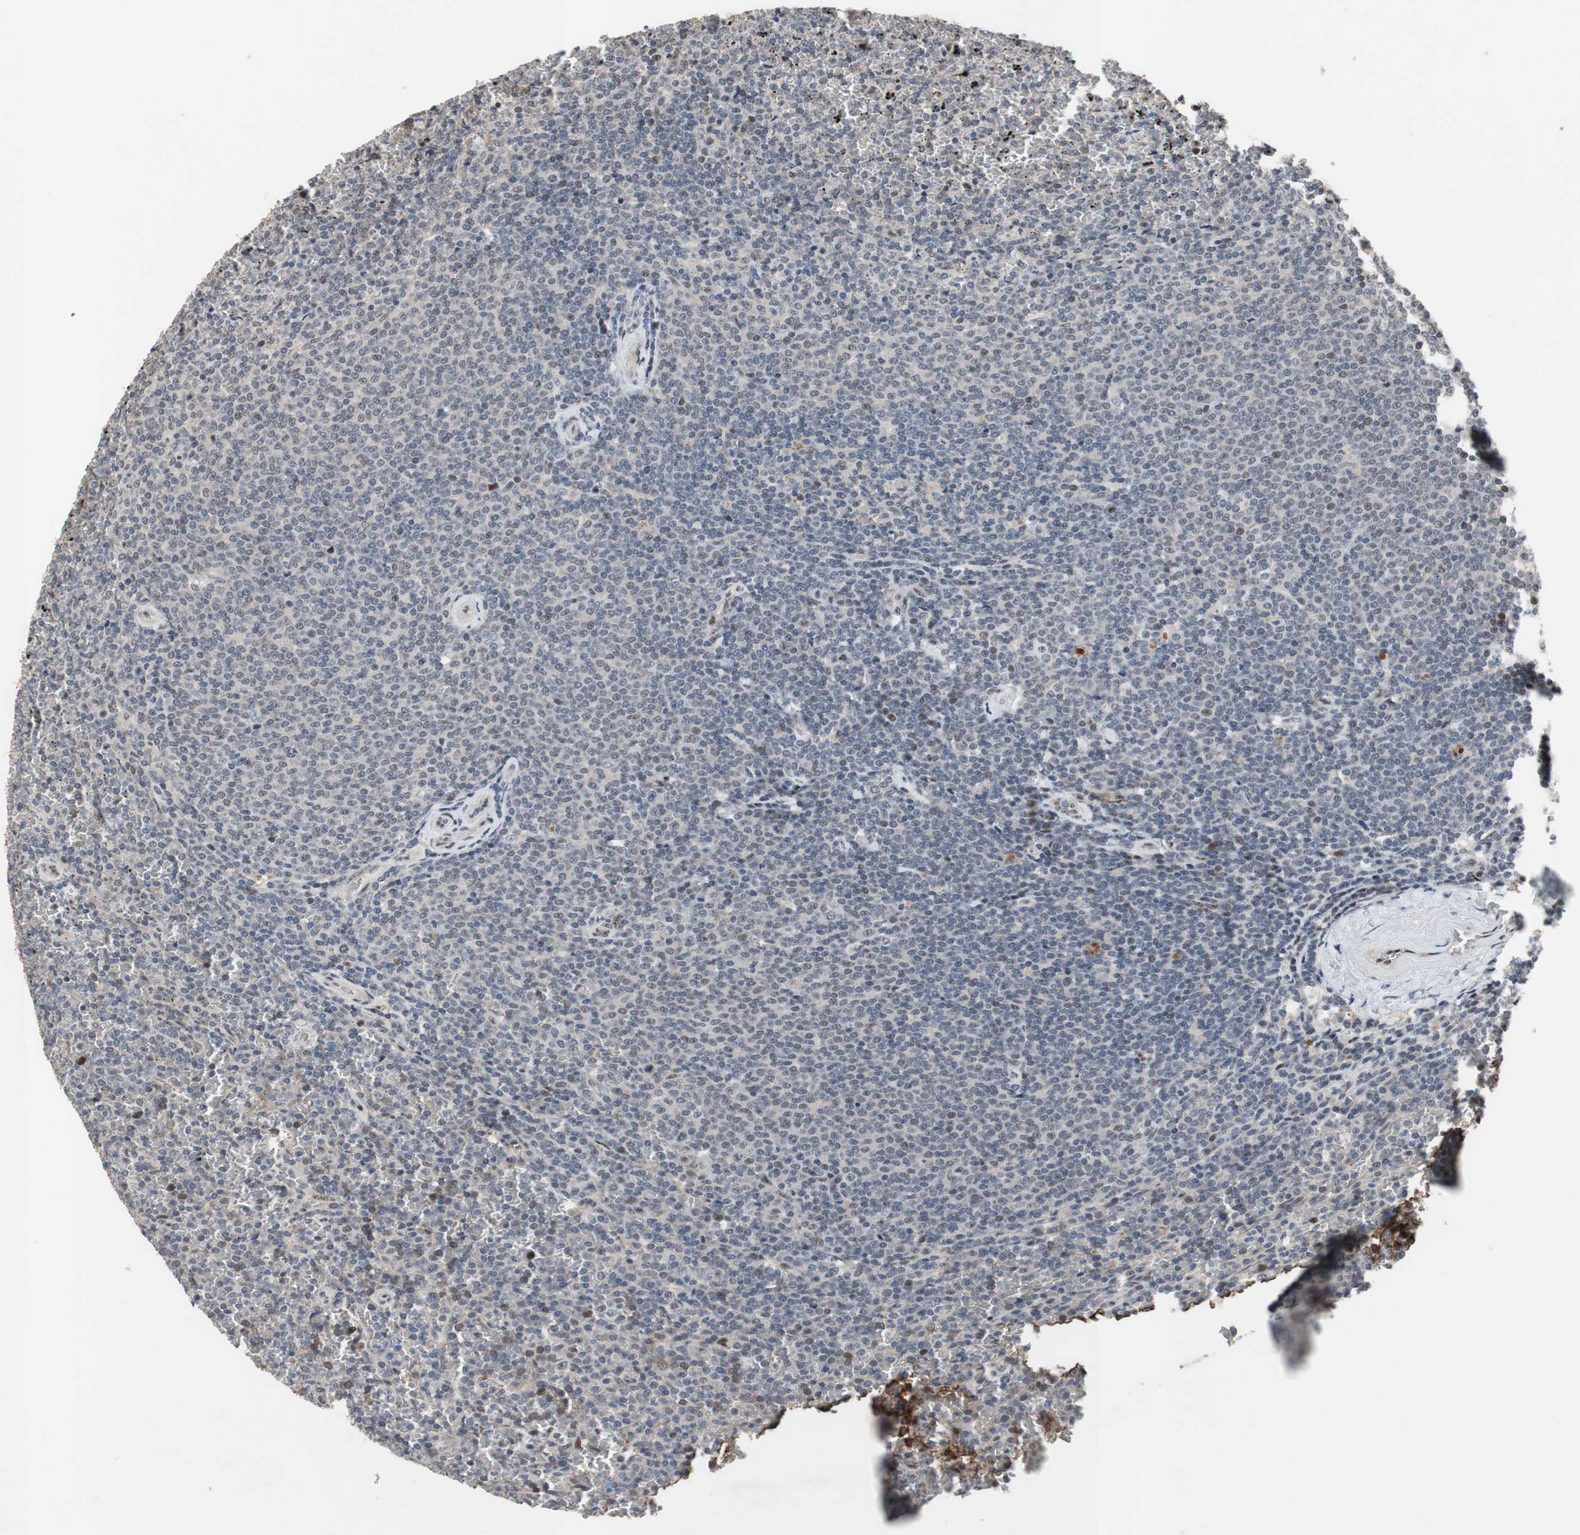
{"staining": {"intensity": "weak", "quantity": "<25%", "location": "nuclear"}, "tissue": "lymphoma", "cell_type": "Tumor cells", "image_type": "cancer", "snomed": [{"axis": "morphology", "description": "Malignant lymphoma, non-Hodgkin's type, Low grade"}, {"axis": "topography", "description": "Spleen"}], "caption": "Photomicrograph shows no significant protein expression in tumor cells of lymphoma.", "gene": "SOX7", "patient": {"sex": "female", "age": 77}}